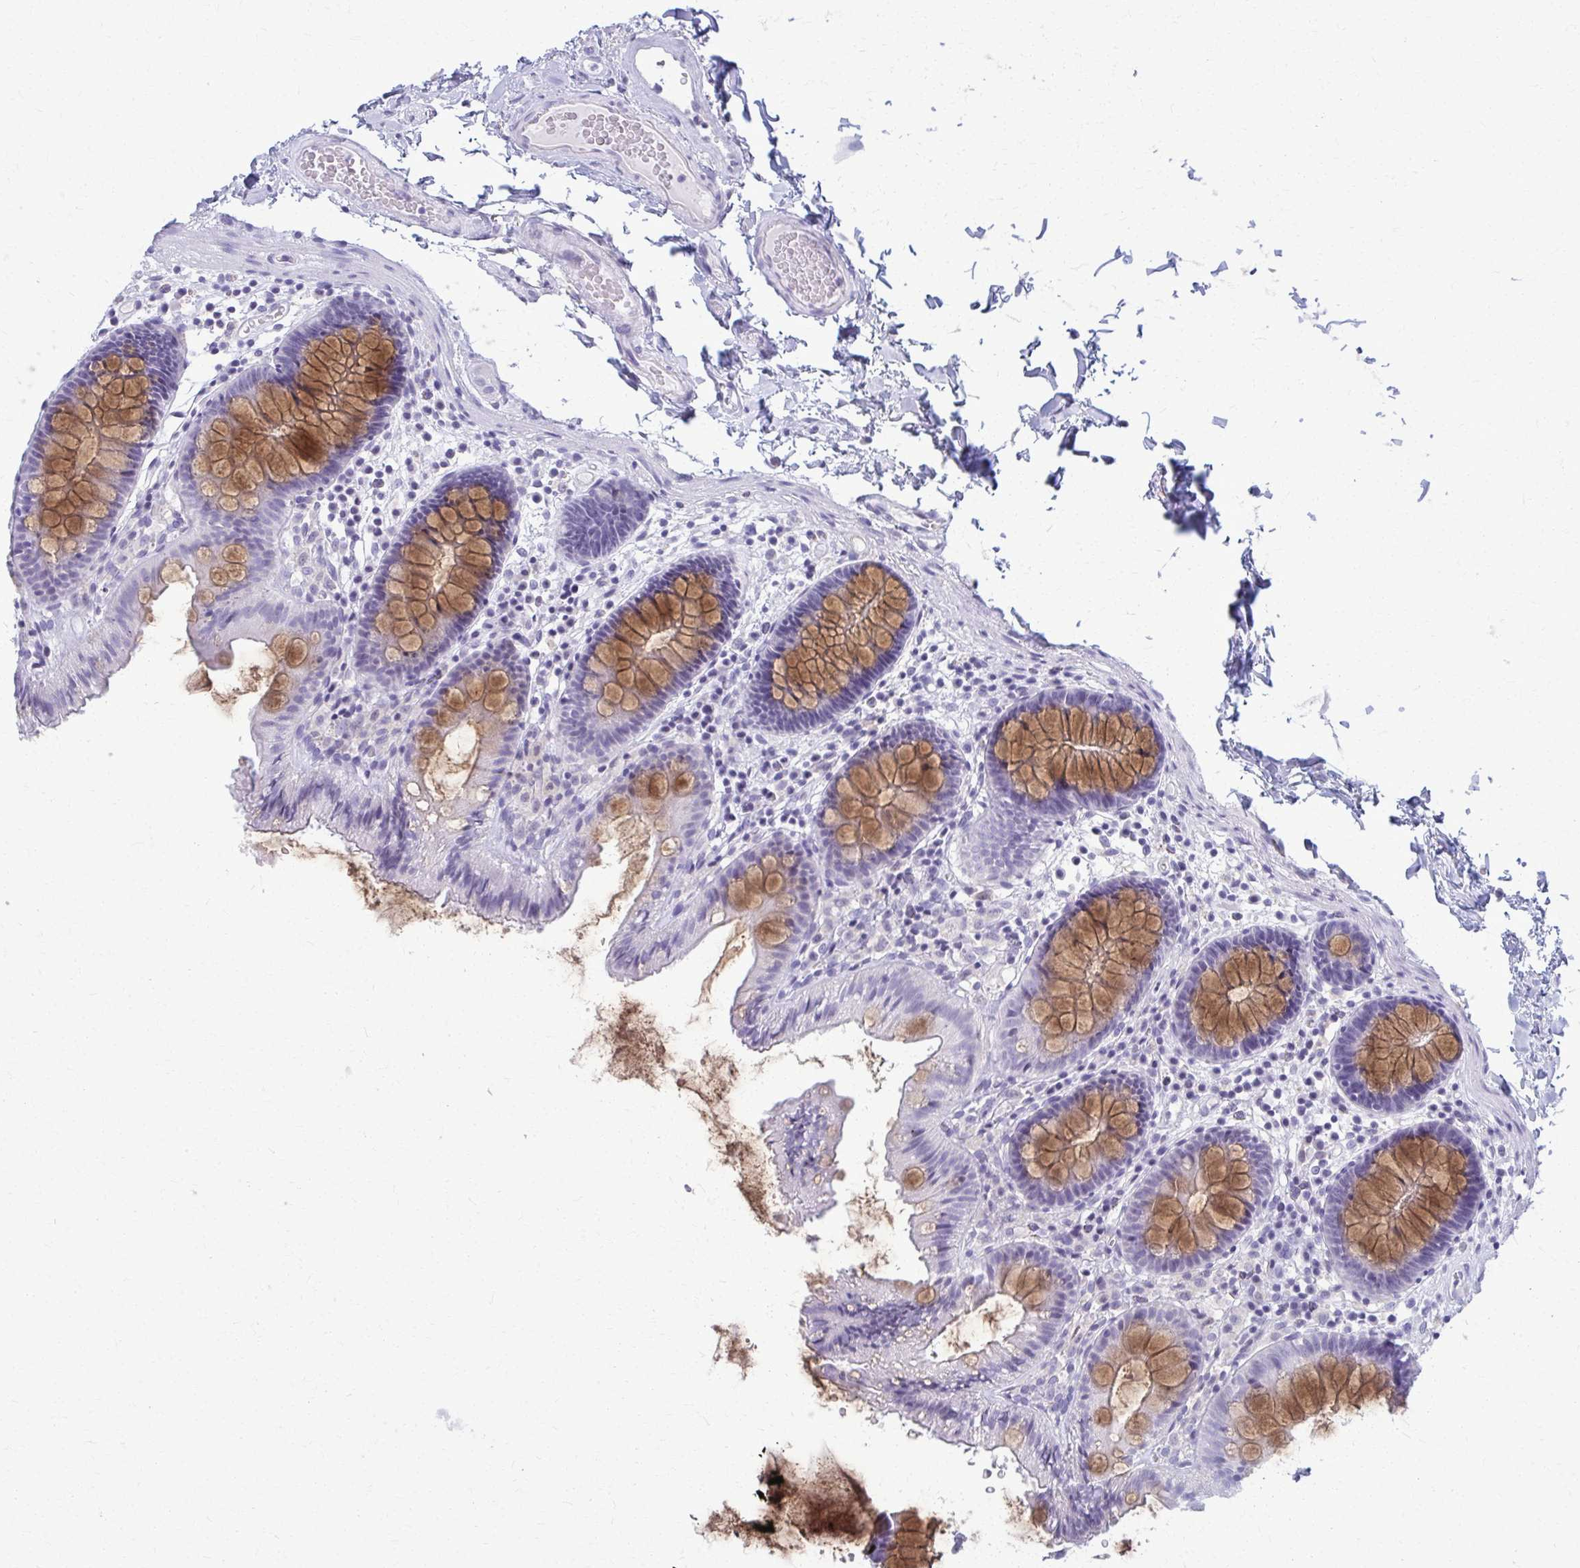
{"staining": {"intensity": "negative", "quantity": "none", "location": "none"}, "tissue": "colon", "cell_type": "Endothelial cells", "image_type": "normal", "snomed": [{"axis": "morphology", "description": "Normal tissue, NOS"}, {"axis": "topography", "description": "Colon"}], "caption": "Endothelial cells show no significant protein positivity in unremarkable colon. (Brightfield microscopy of DAB (3,3'-diaminobenzidine) immunohistochemistry (IHC) at high magnification).", "gene": "ACSM2A", "patient": {"sex": "male", "age": 84}}